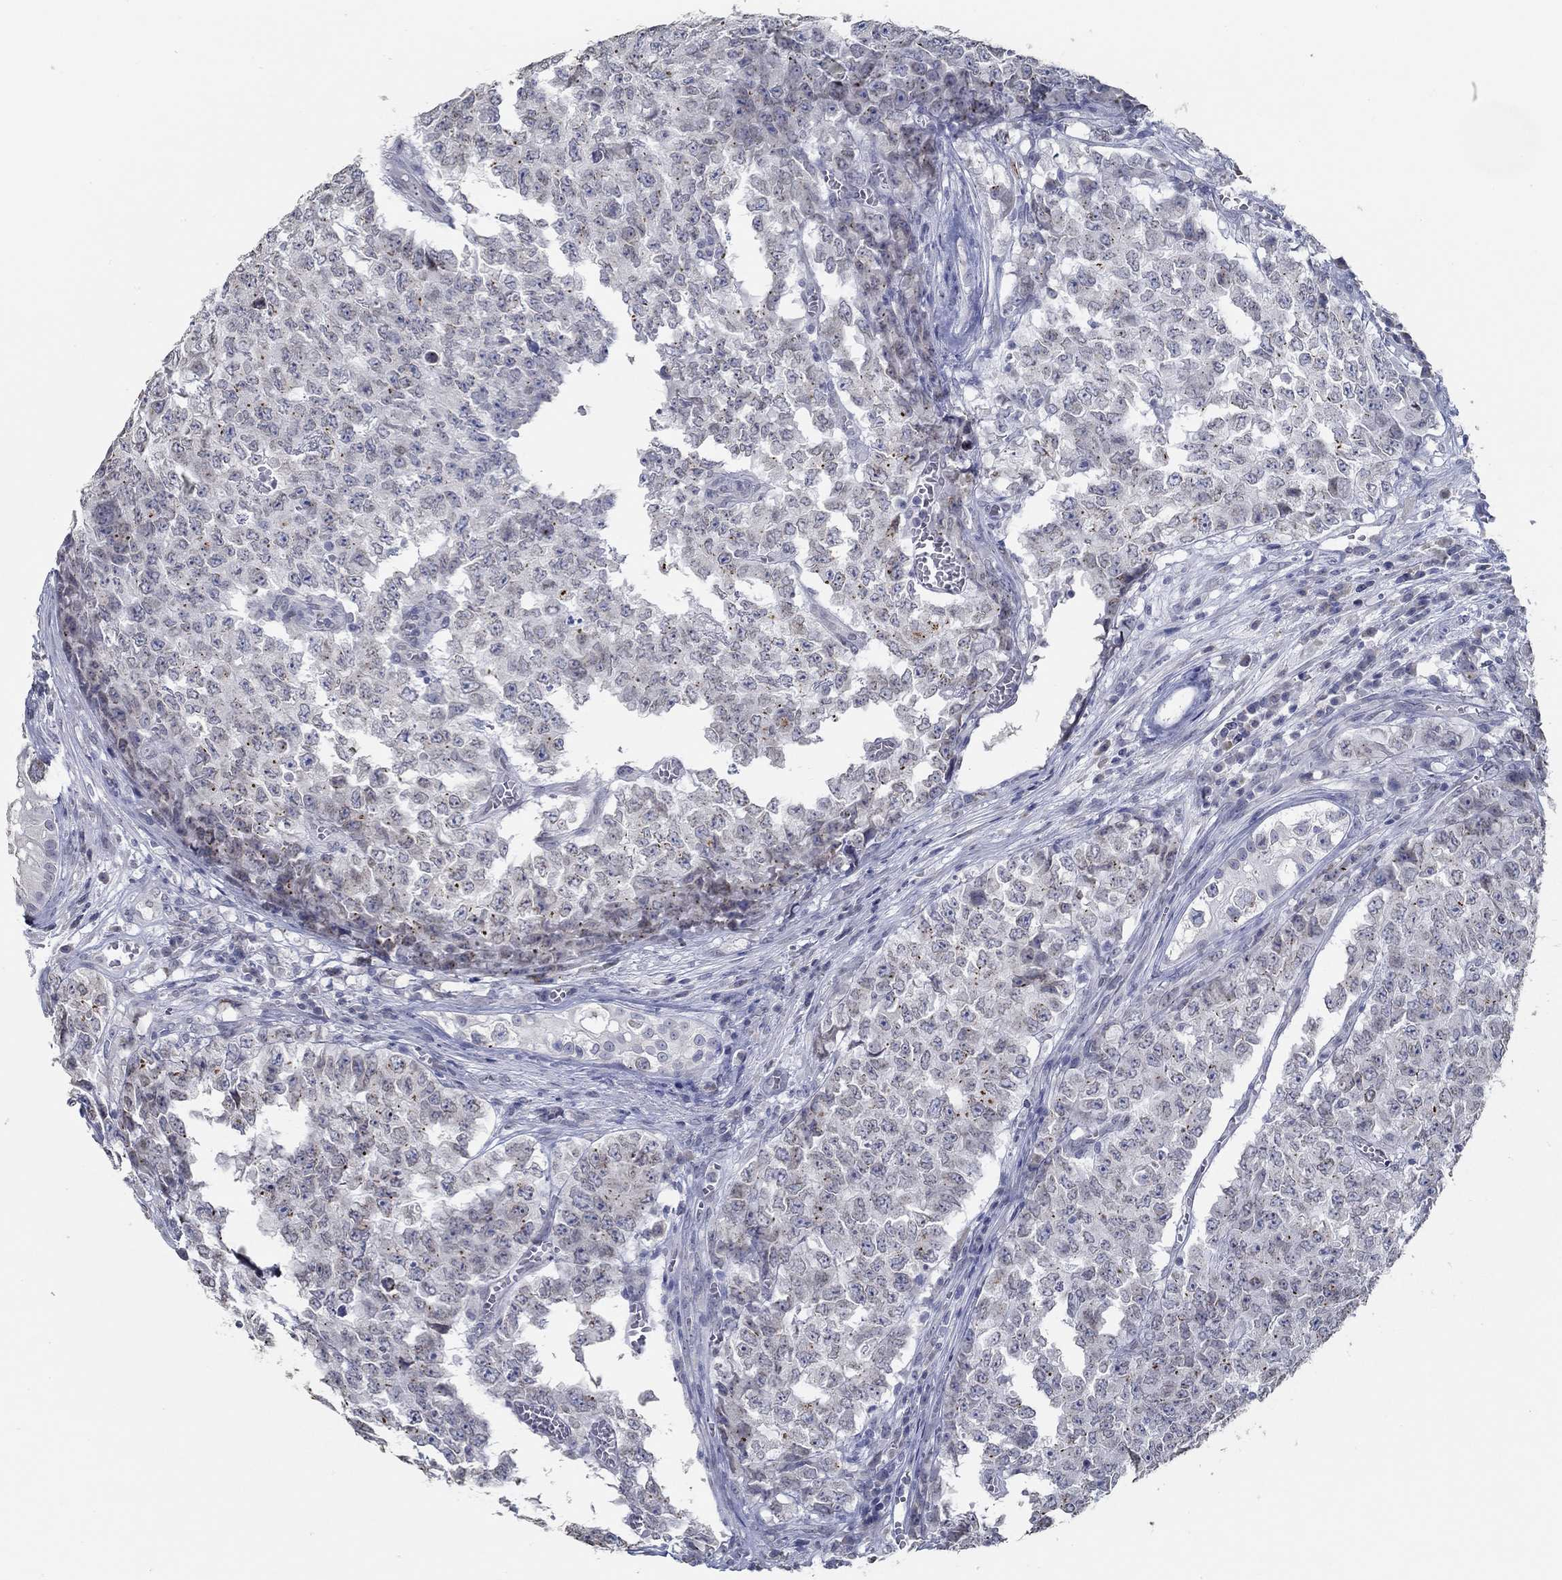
{"staining": {"intensity": "negative", "quantity": "none", "location": "none"}, "tissue": "testis cancer", "cell_type": "Tumor cells", "image_type": "cancer", "snomed": [{"axis": "morphology", "description": "Carcinoma, Embryonal, NOS"}, {"axis": "topography", "description": "Testis"}], "caption": "Immunohistochemical staining of human embryonal carcinoma (testis) demonstrates no significant staining in tumor cells.", "gene": "NUP155", "patient": {"sex": "male", "age": 23}}